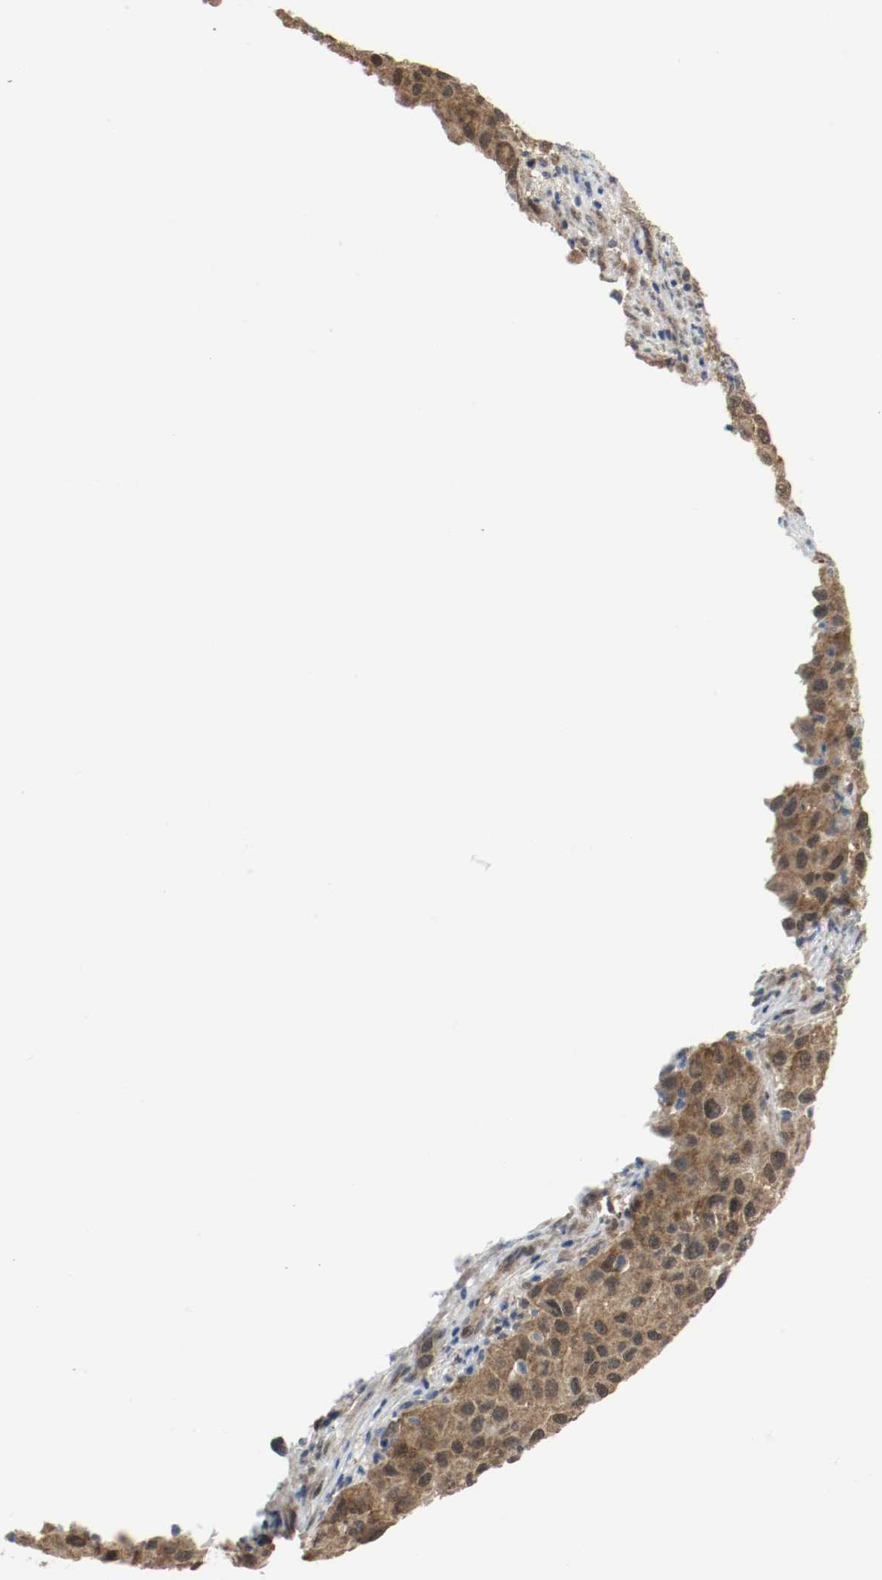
{"staining": {"intensity": "moderate", "quantity": ">75%", "location": "cytoplasmic/membranous,nuclear"}, "tissue": "melanoma", "cell_type": "Tumor cells", "image_type": "cancer", "snomed": [{"axis": "morphology", "description": "Malignant melanoma, Metastatic site"}, {"axis": "topography", "description": "Lymph node"}], "caption": "There is medium levels of moderate cytoplasmic/membranous and nuclear staining in tumor cells of malignant melanoma (metastatic site), as demonstrated by immunohistochemical staining (brown color).", "gene": "PPME1", "patient": {"sex": "male", "age": 61}}